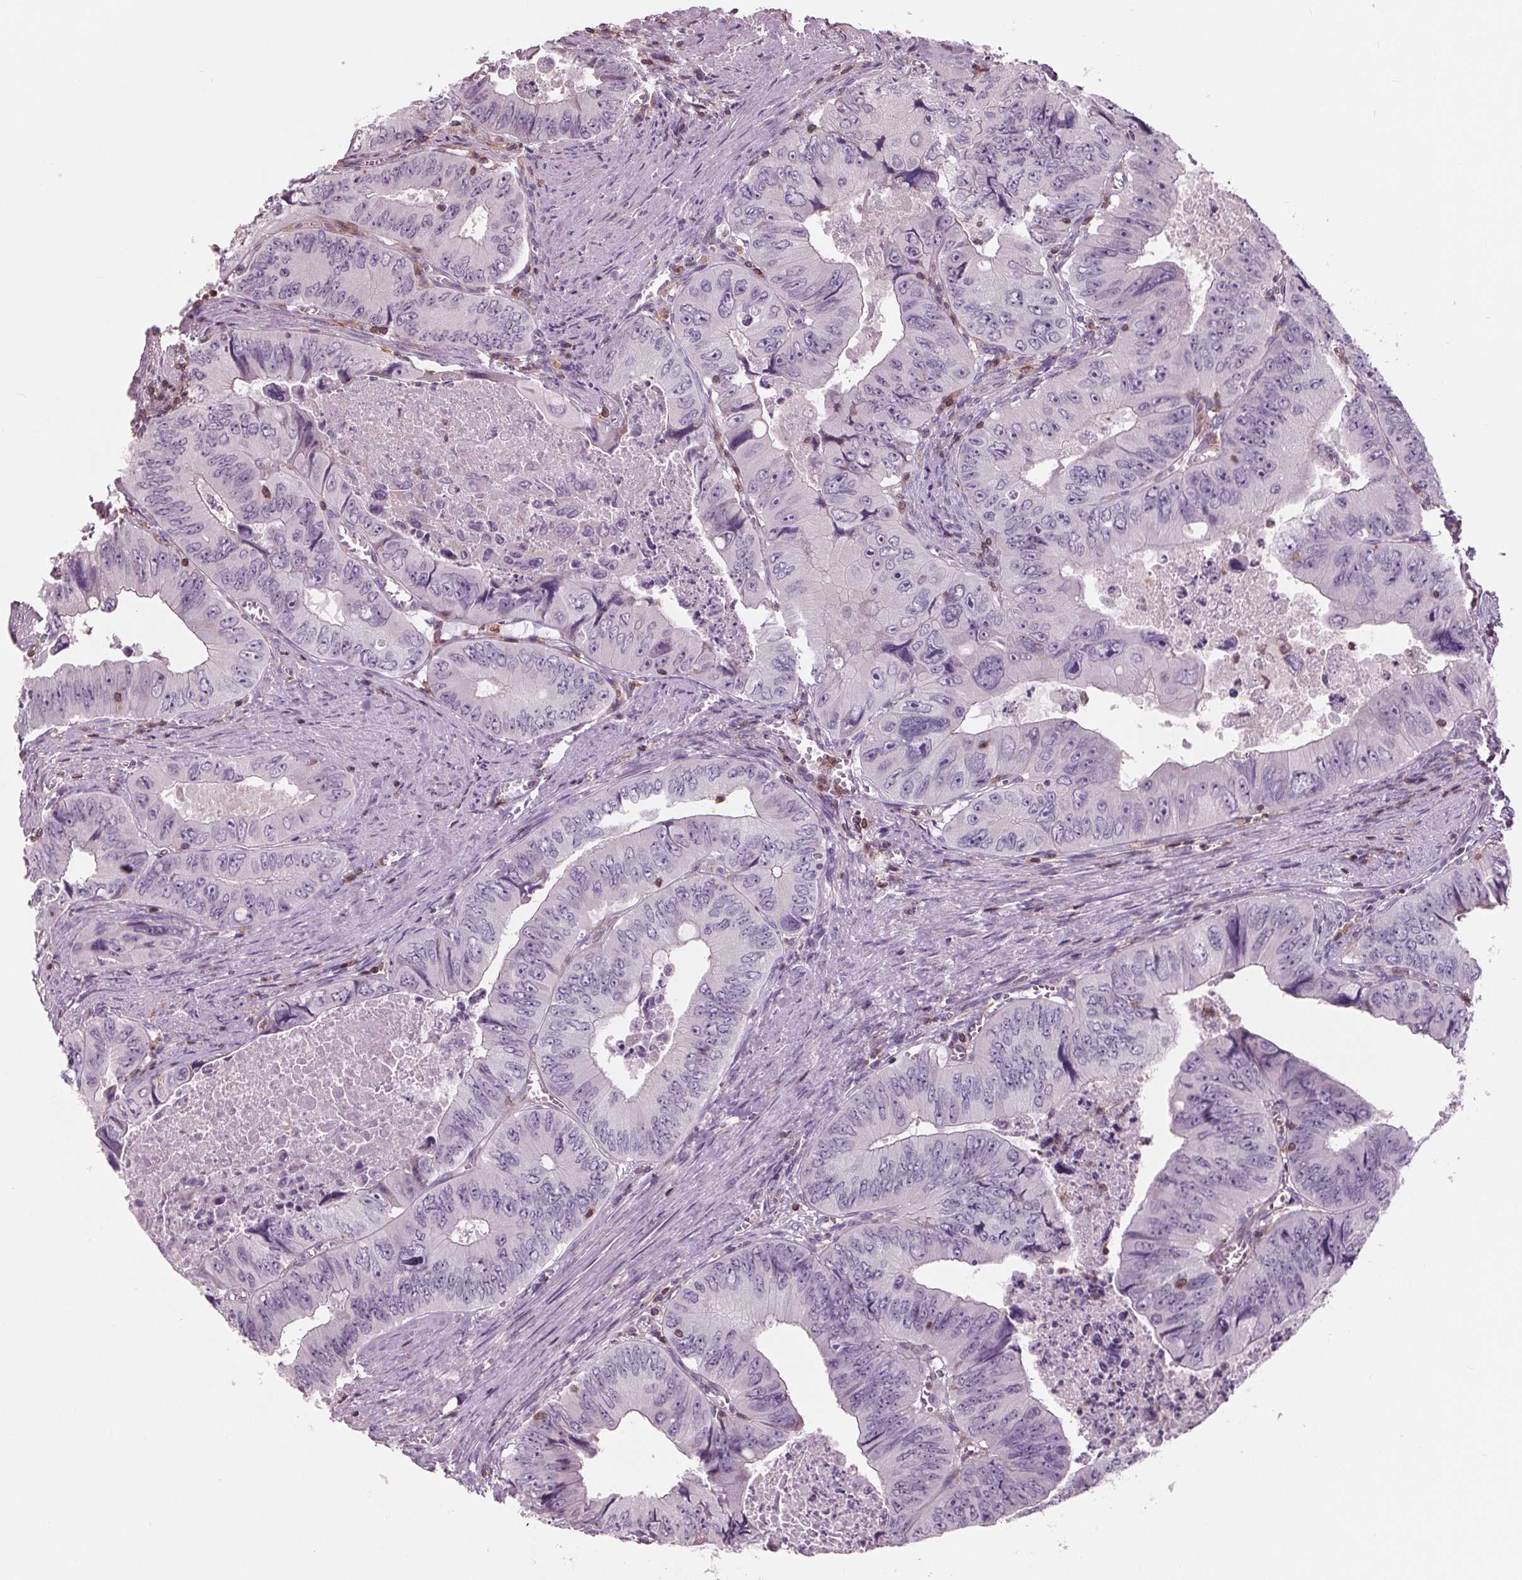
{"staining": {"intensity": "negative", "quantity": "none", "location": "none"}, "tissue": "colorectal cancer", "cell_type": "Tumor cells", "image_type": "cancer", "snomed": [{"axis": "morphology", "description": "Adenocarcinoma, NOS"}, {"axis": "topography", "description": "Colon"}], "caption": "Micrograph shows no protein expression in tumor cells of colorectal cancer tissue.", "gene": "ARHGAP25", "patient": {"sex": "female", "age": 84}}